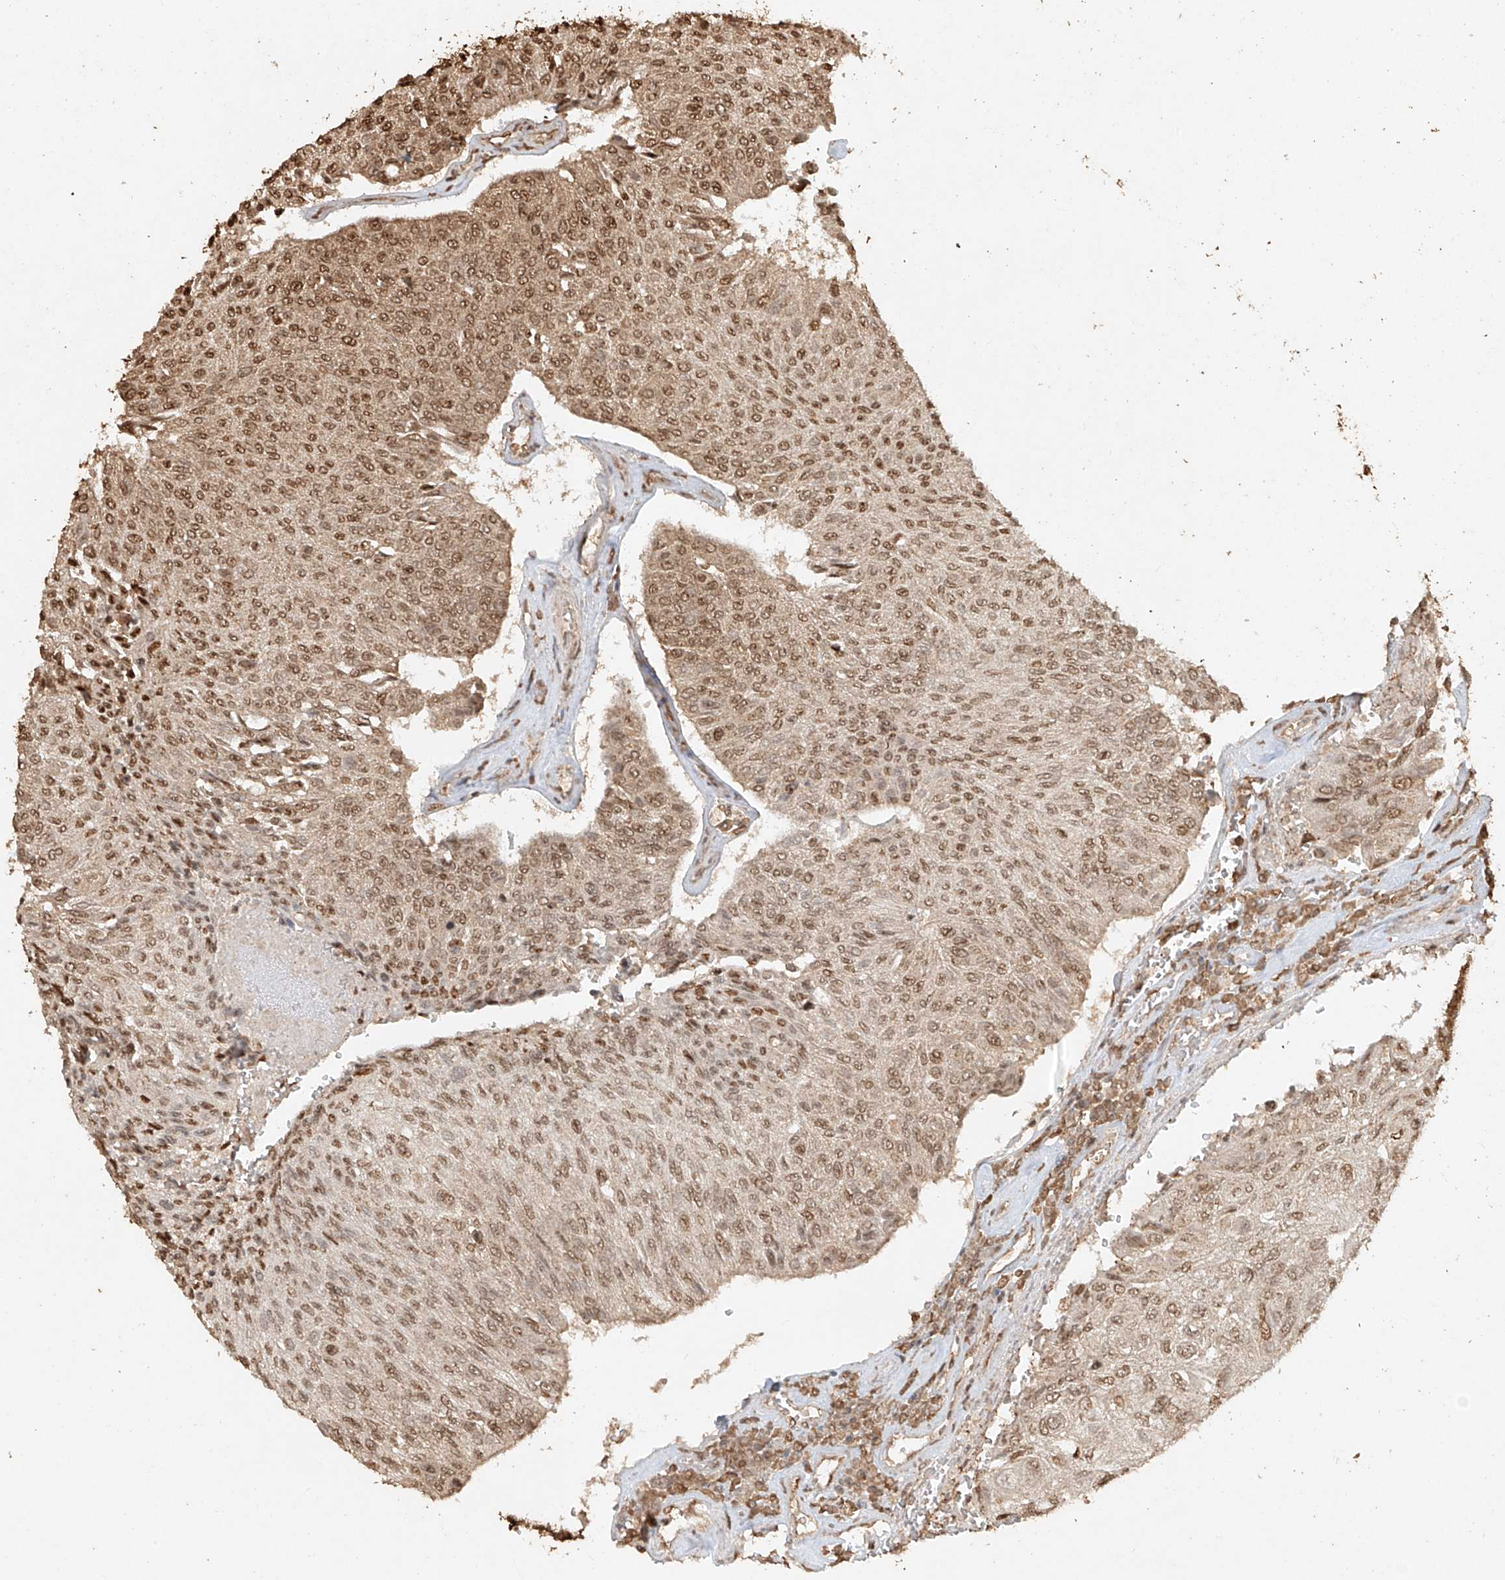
{"staining": {"intensity": "moderate", "quantity": ">75%", "location": "nuclear"}, "tissue": "urothelial cancer", "cell_type": "Tumor cells", "image_type": "cancer", "snomed": [{"axis": "morphology", "description": "Urothelial carcinoma, High grade"}, {"axis": "topography", "description": "Urinary bladder"}], "caption": "This is an image of immunohistochemistry (IHC) staining of urothelial cancer, which shows moderate expression in the nuclear of tumor cells.", "gene": "TIGAR", "patient": {"sex": "male", "age": 66}}